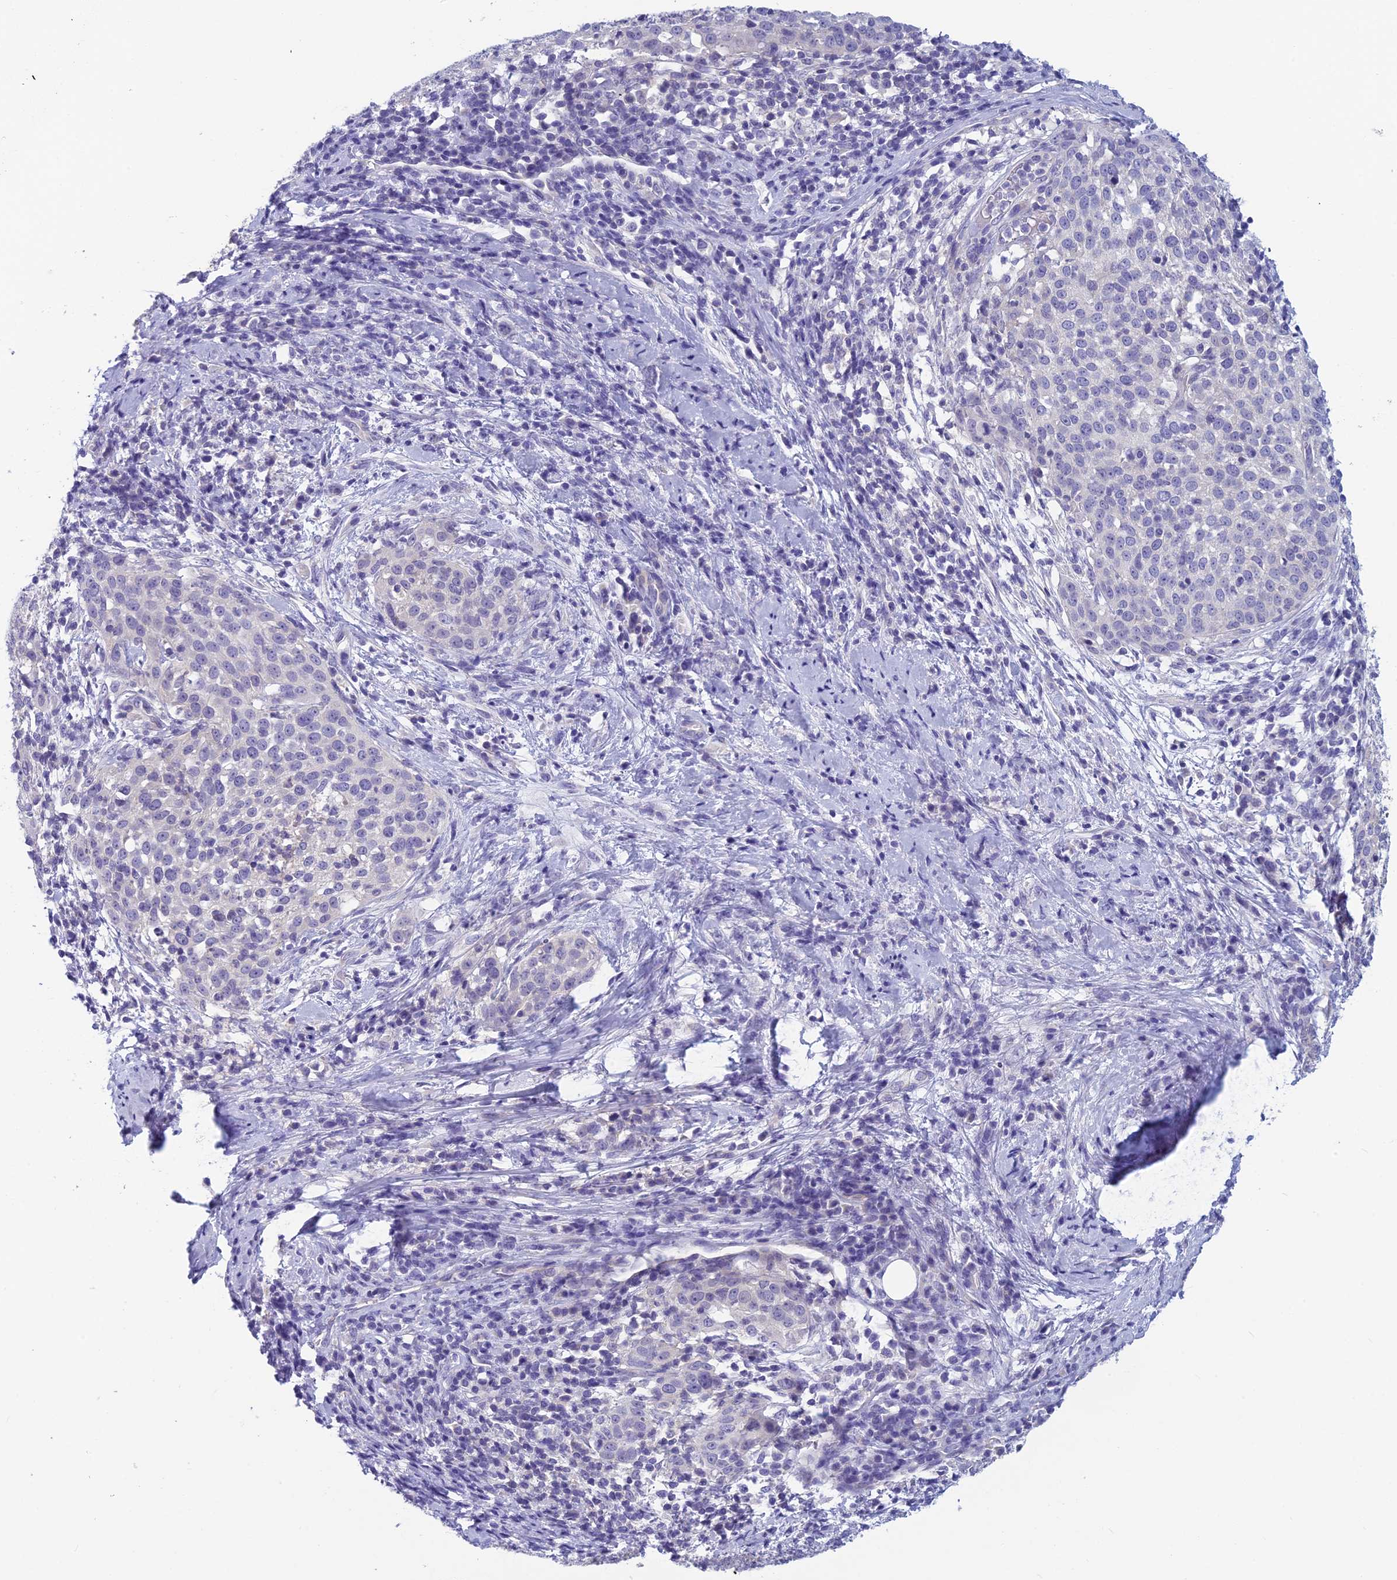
{"staining": {"intensity": "negative", "quantity": "none", "location": "none"}, "tissue": "cervical cancer", "cell_type": "Tumor cells", "image_type": "cancer", "snomed": [{"axis": "morphology", "description": "Squamous cell carcinoma, NOS"}, {"axis": "topography", "description": "Cervix"}], "caption": "This is an IHC photomicrograph of human squamous cell carcinoma (cervical). There is no expression in tumor cells.", "gene": "RBM41", "patient": {"sex": "female", "age": 57}}